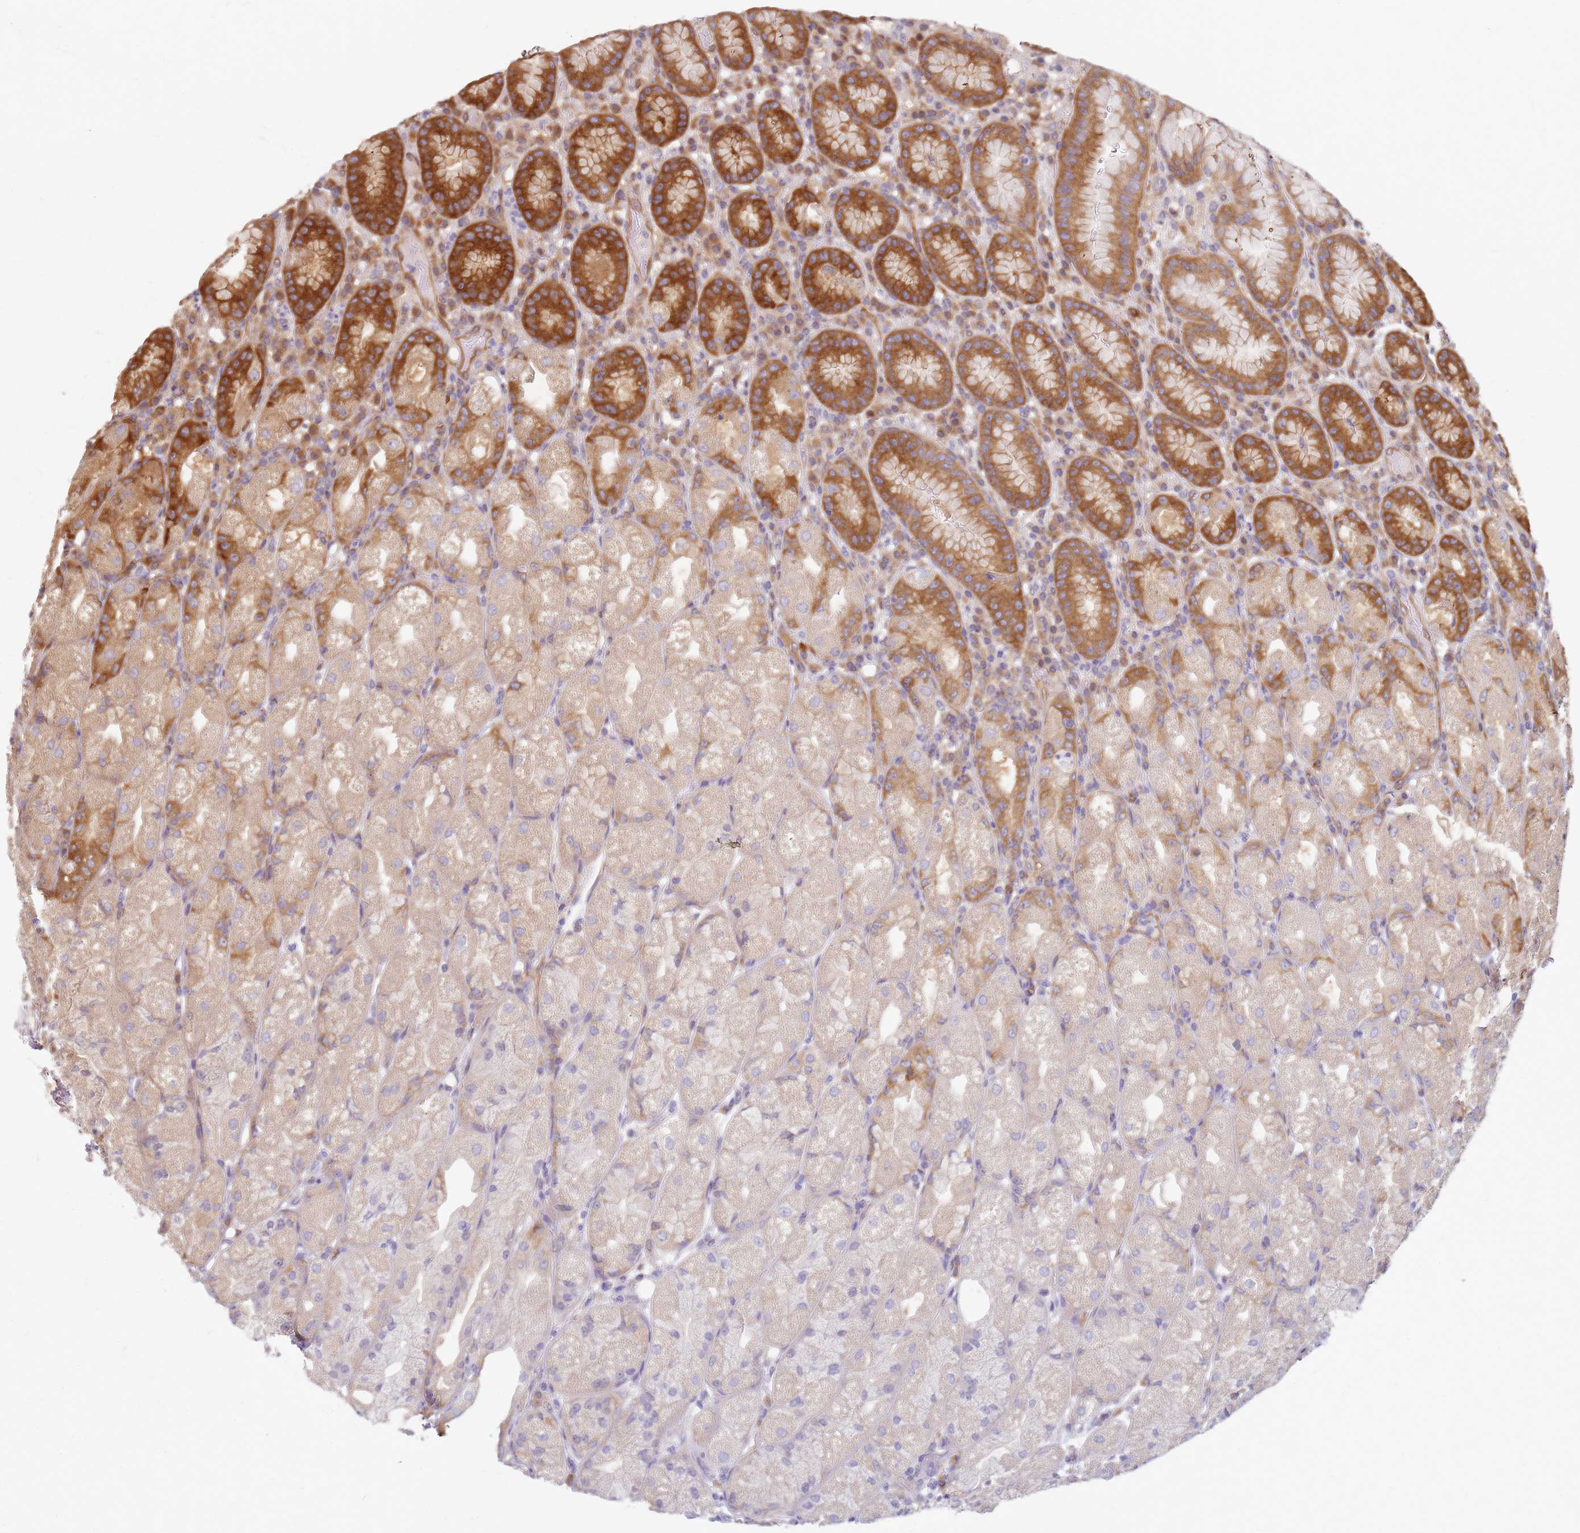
{"staining": {"intensity": "moderate", "quantity": "25%-75%", "location": "cytoplasmic/membranous"}, "tissue": "stomach", "cell_type": "Glandular cells", "image_type": "normal", "snomed": [{"axis": "morphology", "description": "Normal tissue, NOS"}, {"axis": "topography", "description": "Stomach, upper"}], "caption": "Immunohistochemistry photomicrograph of normal stomach stained for a protein (brown), which demonstrates medium levels of moderate cytoplasmic/membranous expression in about 25%-75% of glandular cells.", "gene": "HDX", "patient": {"sex": "male", "age": 52}}